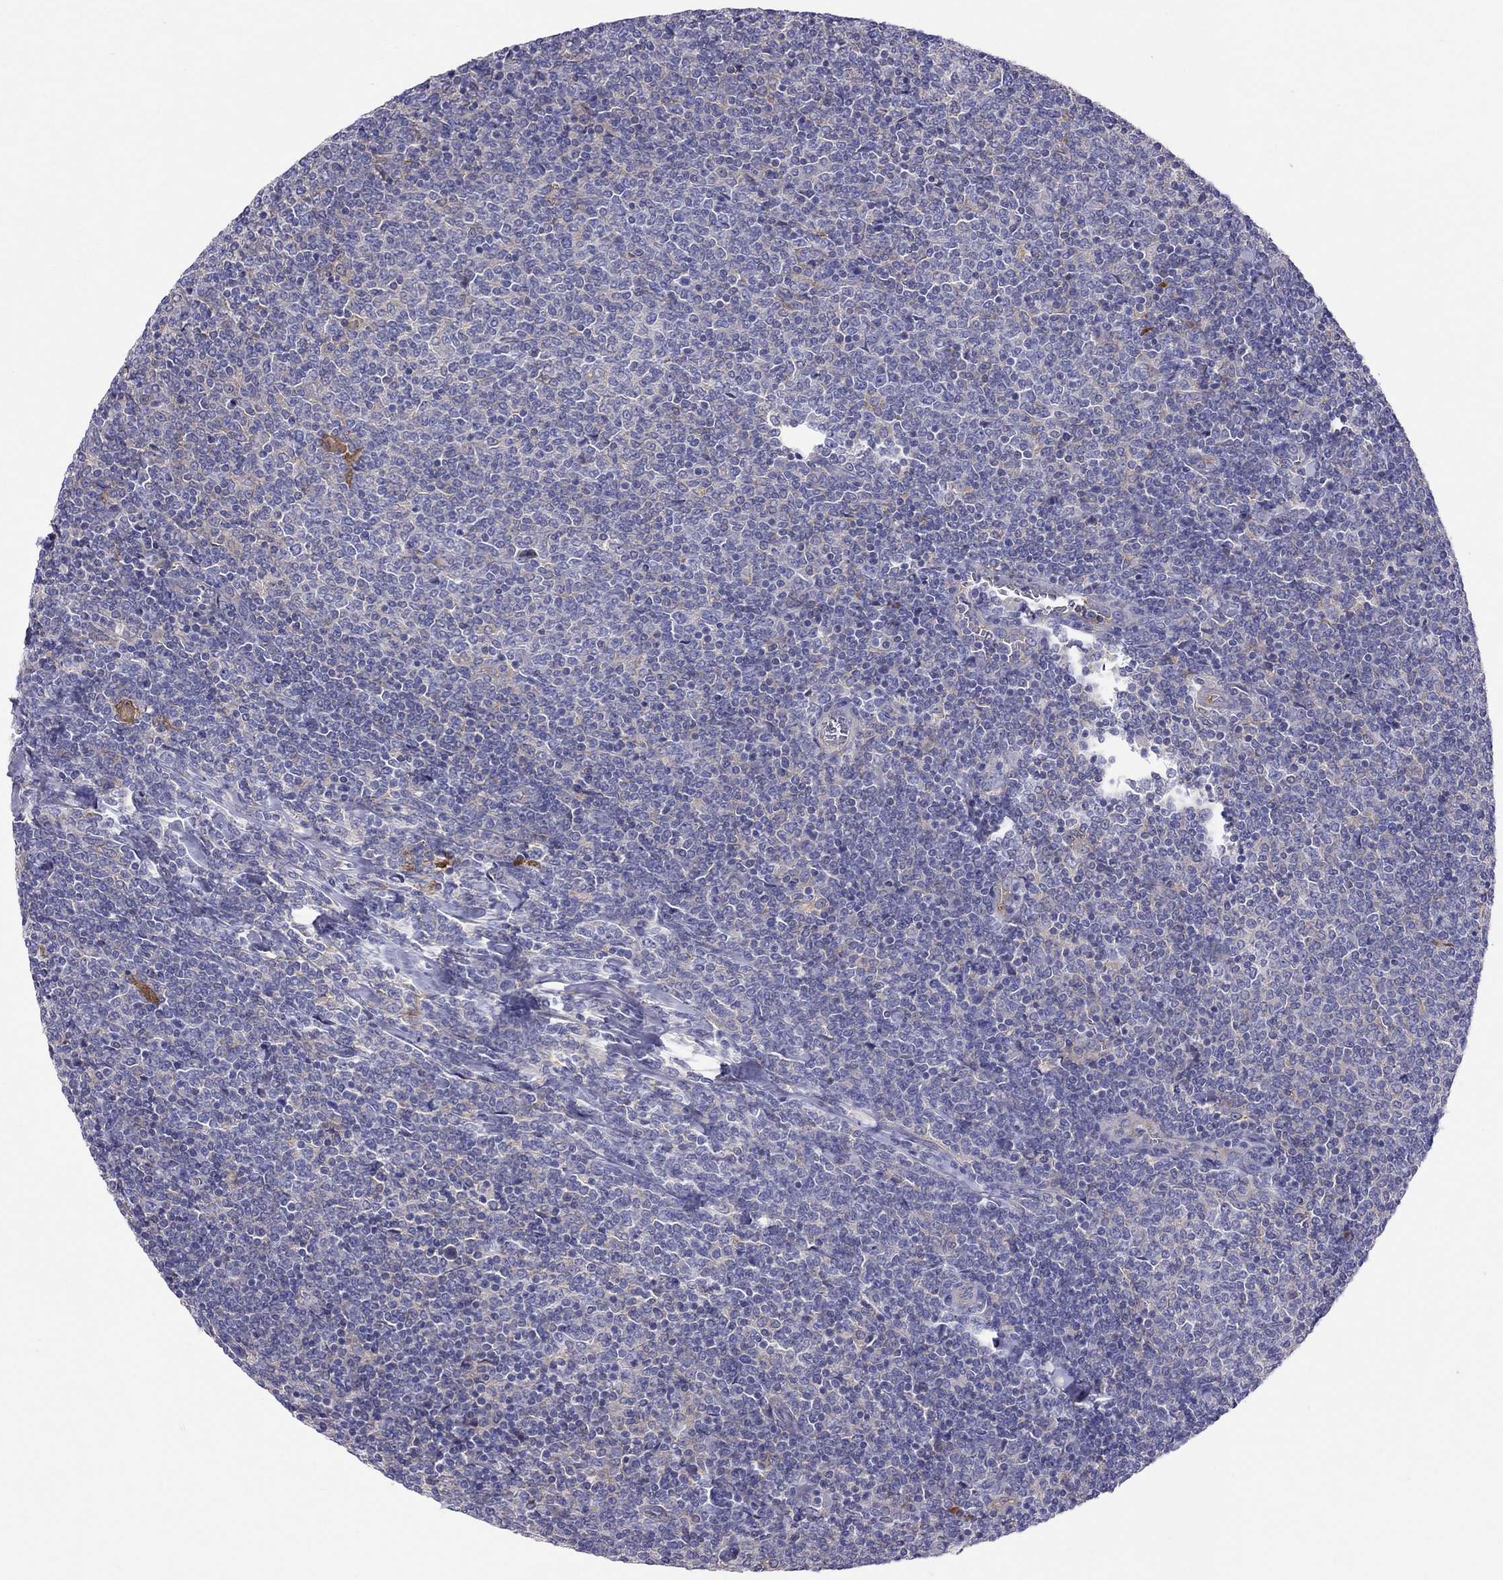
{"staining": {"intensity": "negative", "quantity": "none", "location": "none"}, "tissue": "lymphoma", "cell_type": "Tumor cells", "image_type": "cancer", "snomed": [{"axis": "morphology", "description": "Malignant lymphoma, non-Hodgkin's type, Low grade"}, {"axis": "topography", "description": "Lymph node"}], "caption": "Immunohistochemistry image of human lymphoma stained for a protein (brown), which exhibits no positivity in tumor cells.", "gene": "ALOX15B", "patient": {"sex": "male", "age": 52}}